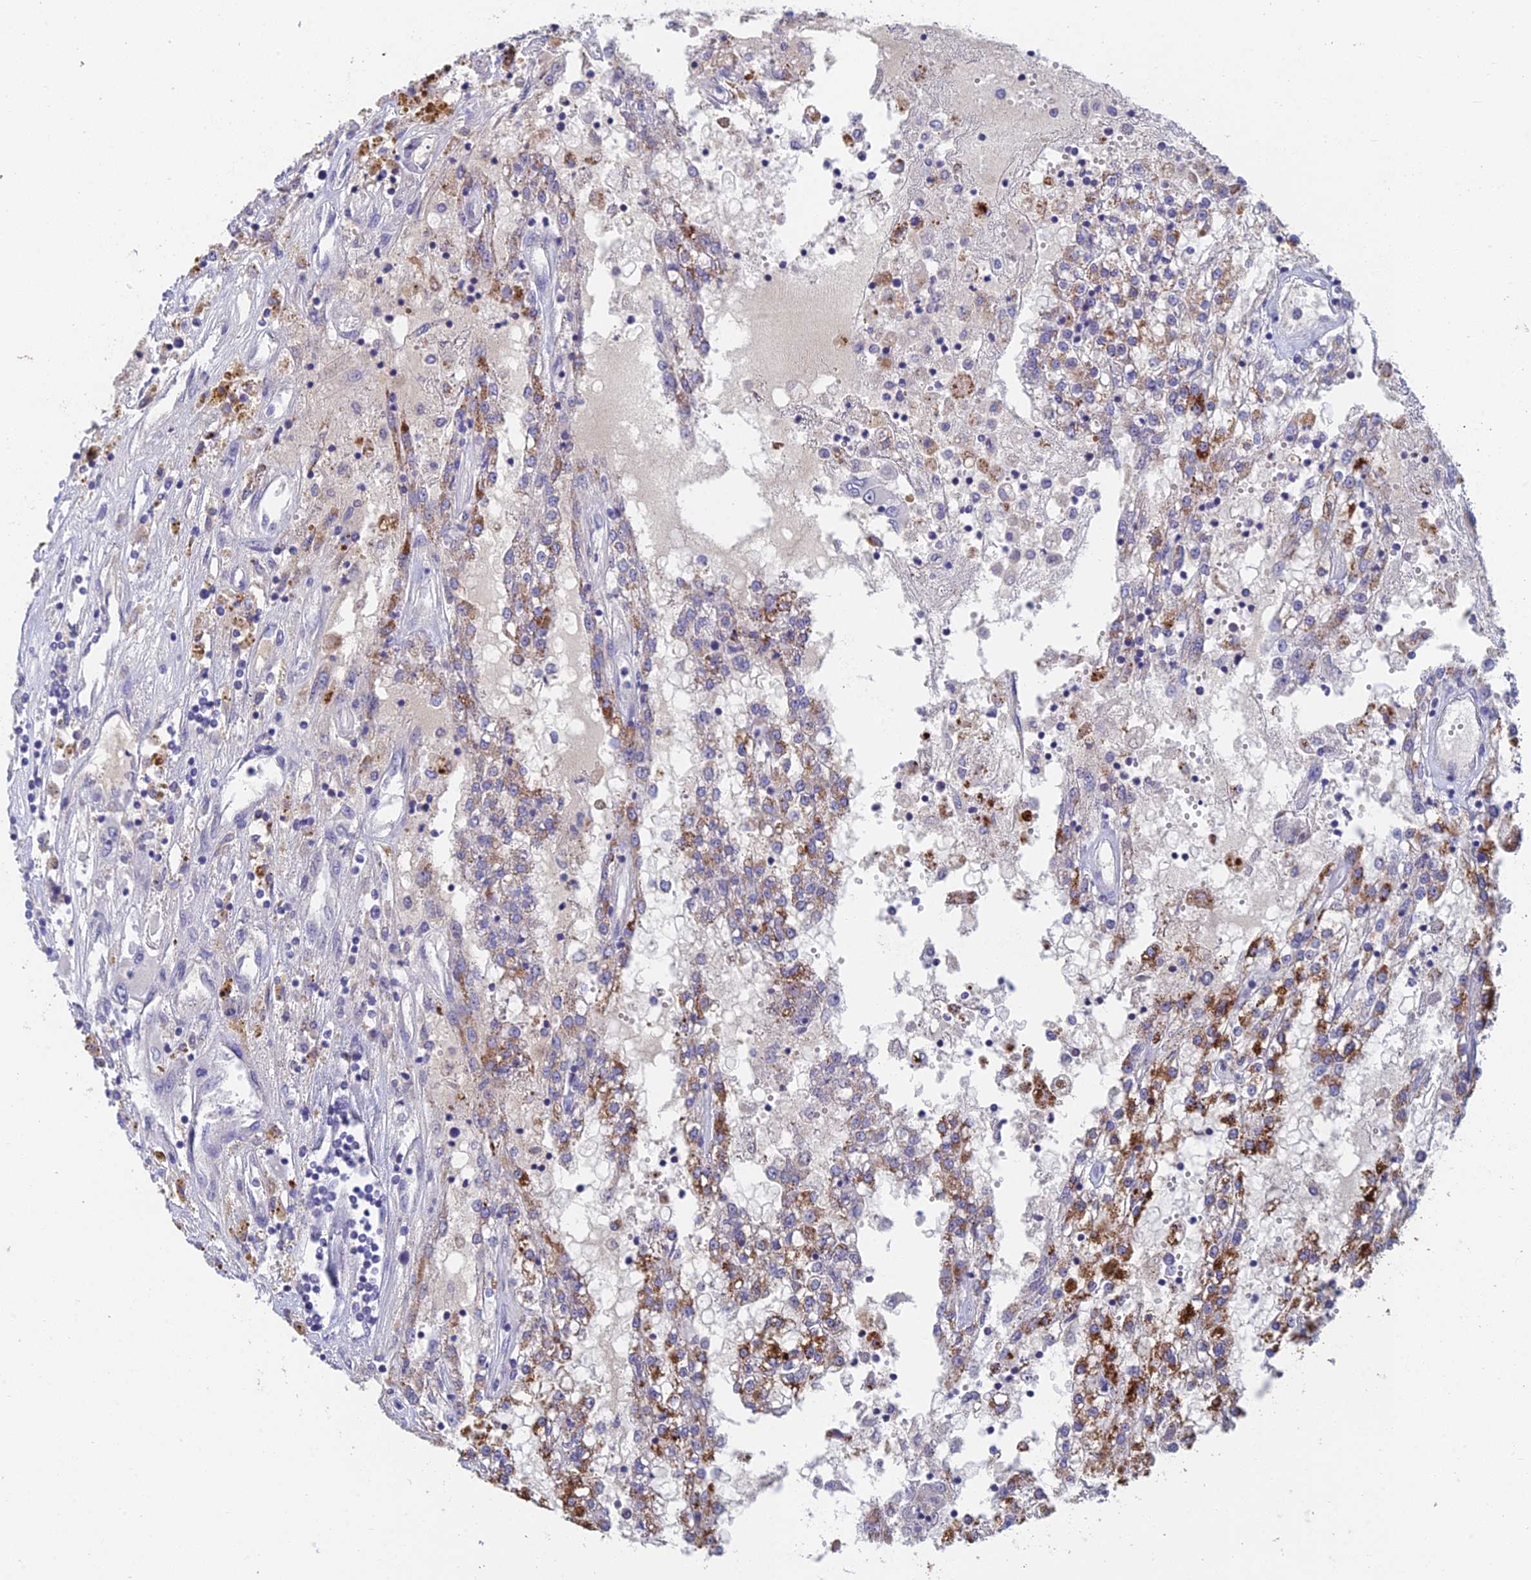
{"staining": {"intensity": "moderate", "quantity": "25%-75%", "location": "cytoplasmic/membranous"}, "tissue": "renal cancer", "cell_type": "Tumor cells", "image_type": "cancer", "snomed": [{"axis": "morphology", "description": "Adenocarcinoma, NOS"}, {"axis": "topography", "description": "Kidney"}], "caption": "Immunohistochemical staining of human renal cancer displays medium levels of moderate cytoplasmic/membranous positivity in about 25%-75% of tumor cells.", "gene": "ADAMTS13", "patient": {"sex": "female", "age": 52}}